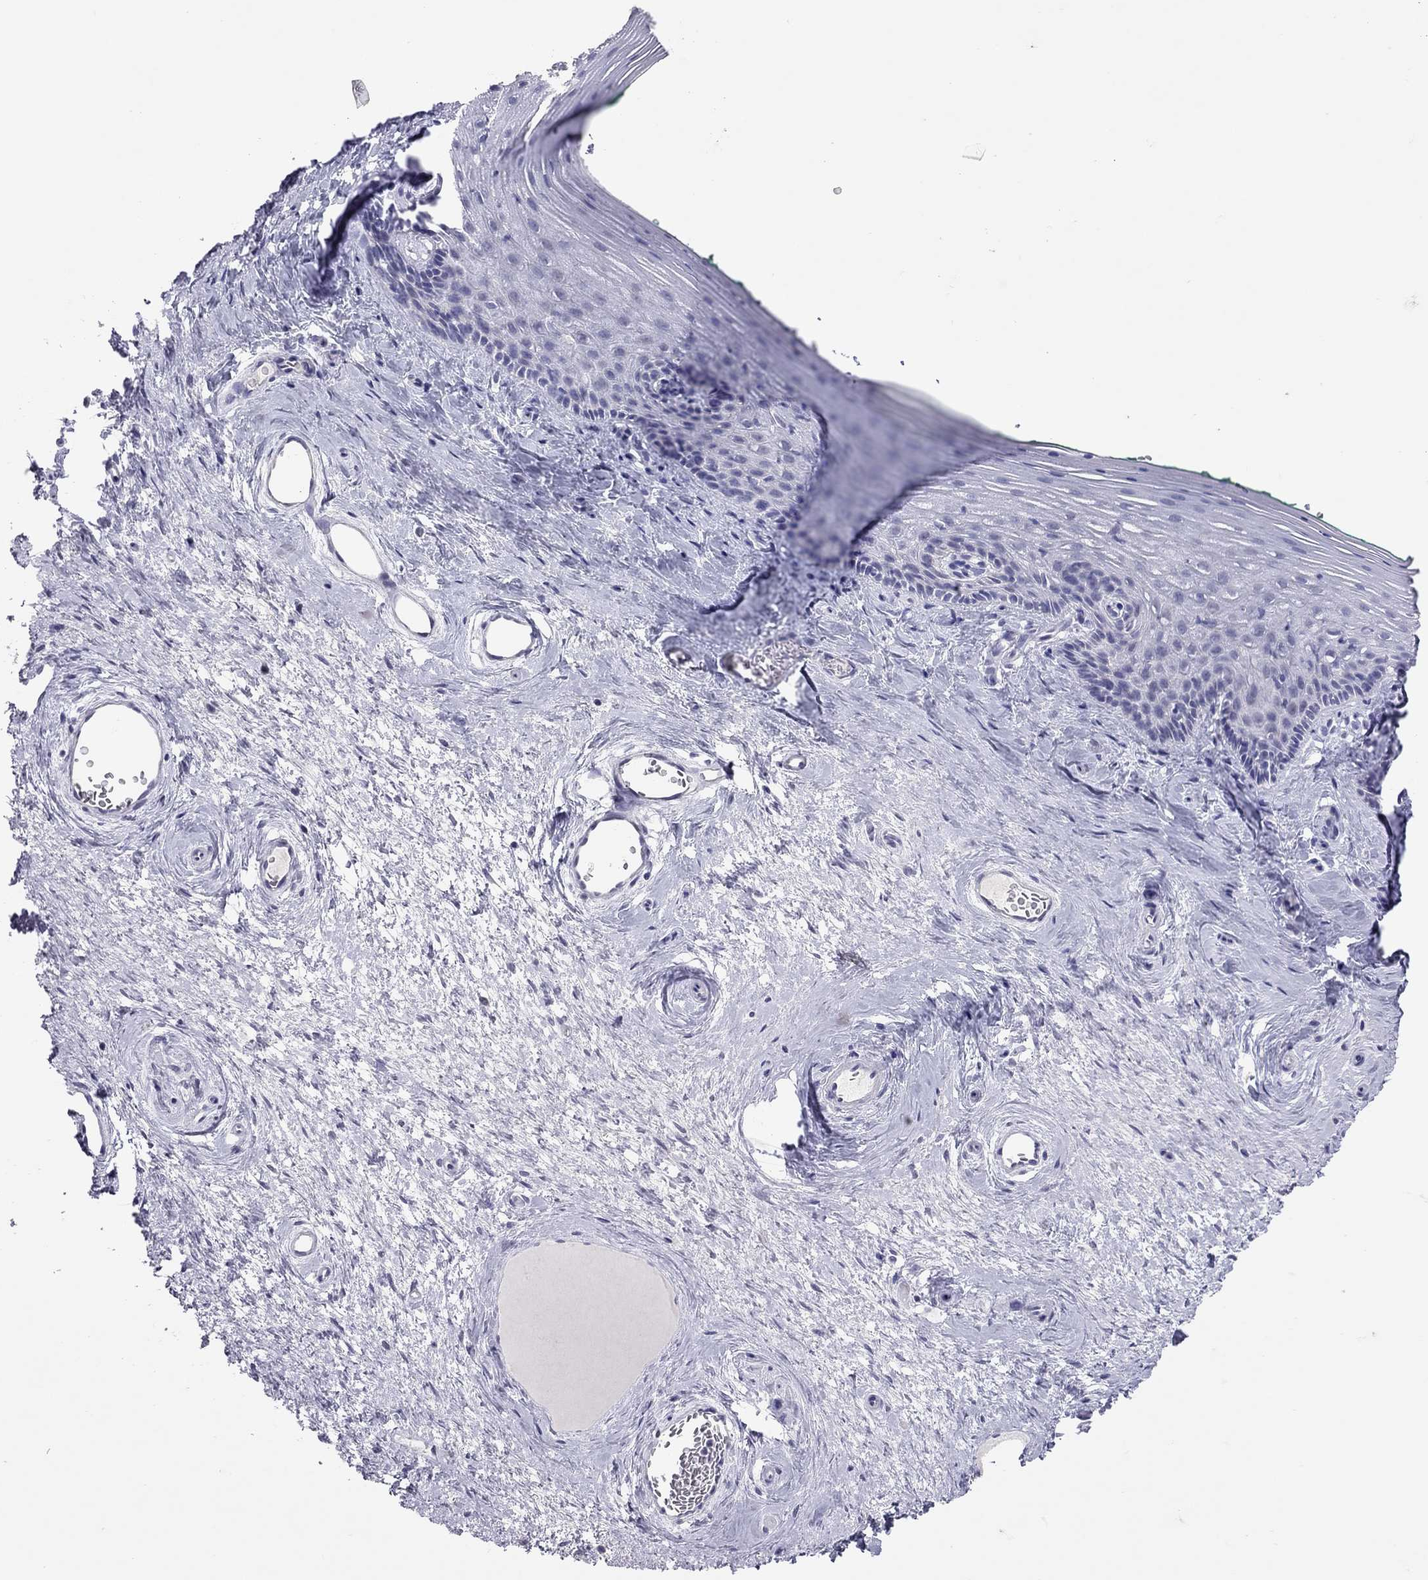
{"staining": {"intensity": "negative", "quantity": "none", "location": "none"}, "tissue": "vagina", "cell_type": "Squamous epithelial cells", "image_type": "normal", "snomed": [{"axis": "morphology", "description": "Normal tissue, NOS"}, {"axis": "topography", "description": "Vagina"}], "caption": "High power microscopy histopathology image of an immunohistochemistry (IHC) histopathology image of normal vagina, revealing no significant positivity in squamous epithelial cells. Brightfield microscopy of immunohistochemistry stained with DAB (brown) and hematoxylin (blue), captured at high magnification.", "gene": "MUC16", "patient": {"sex": "female", "age": 45}}